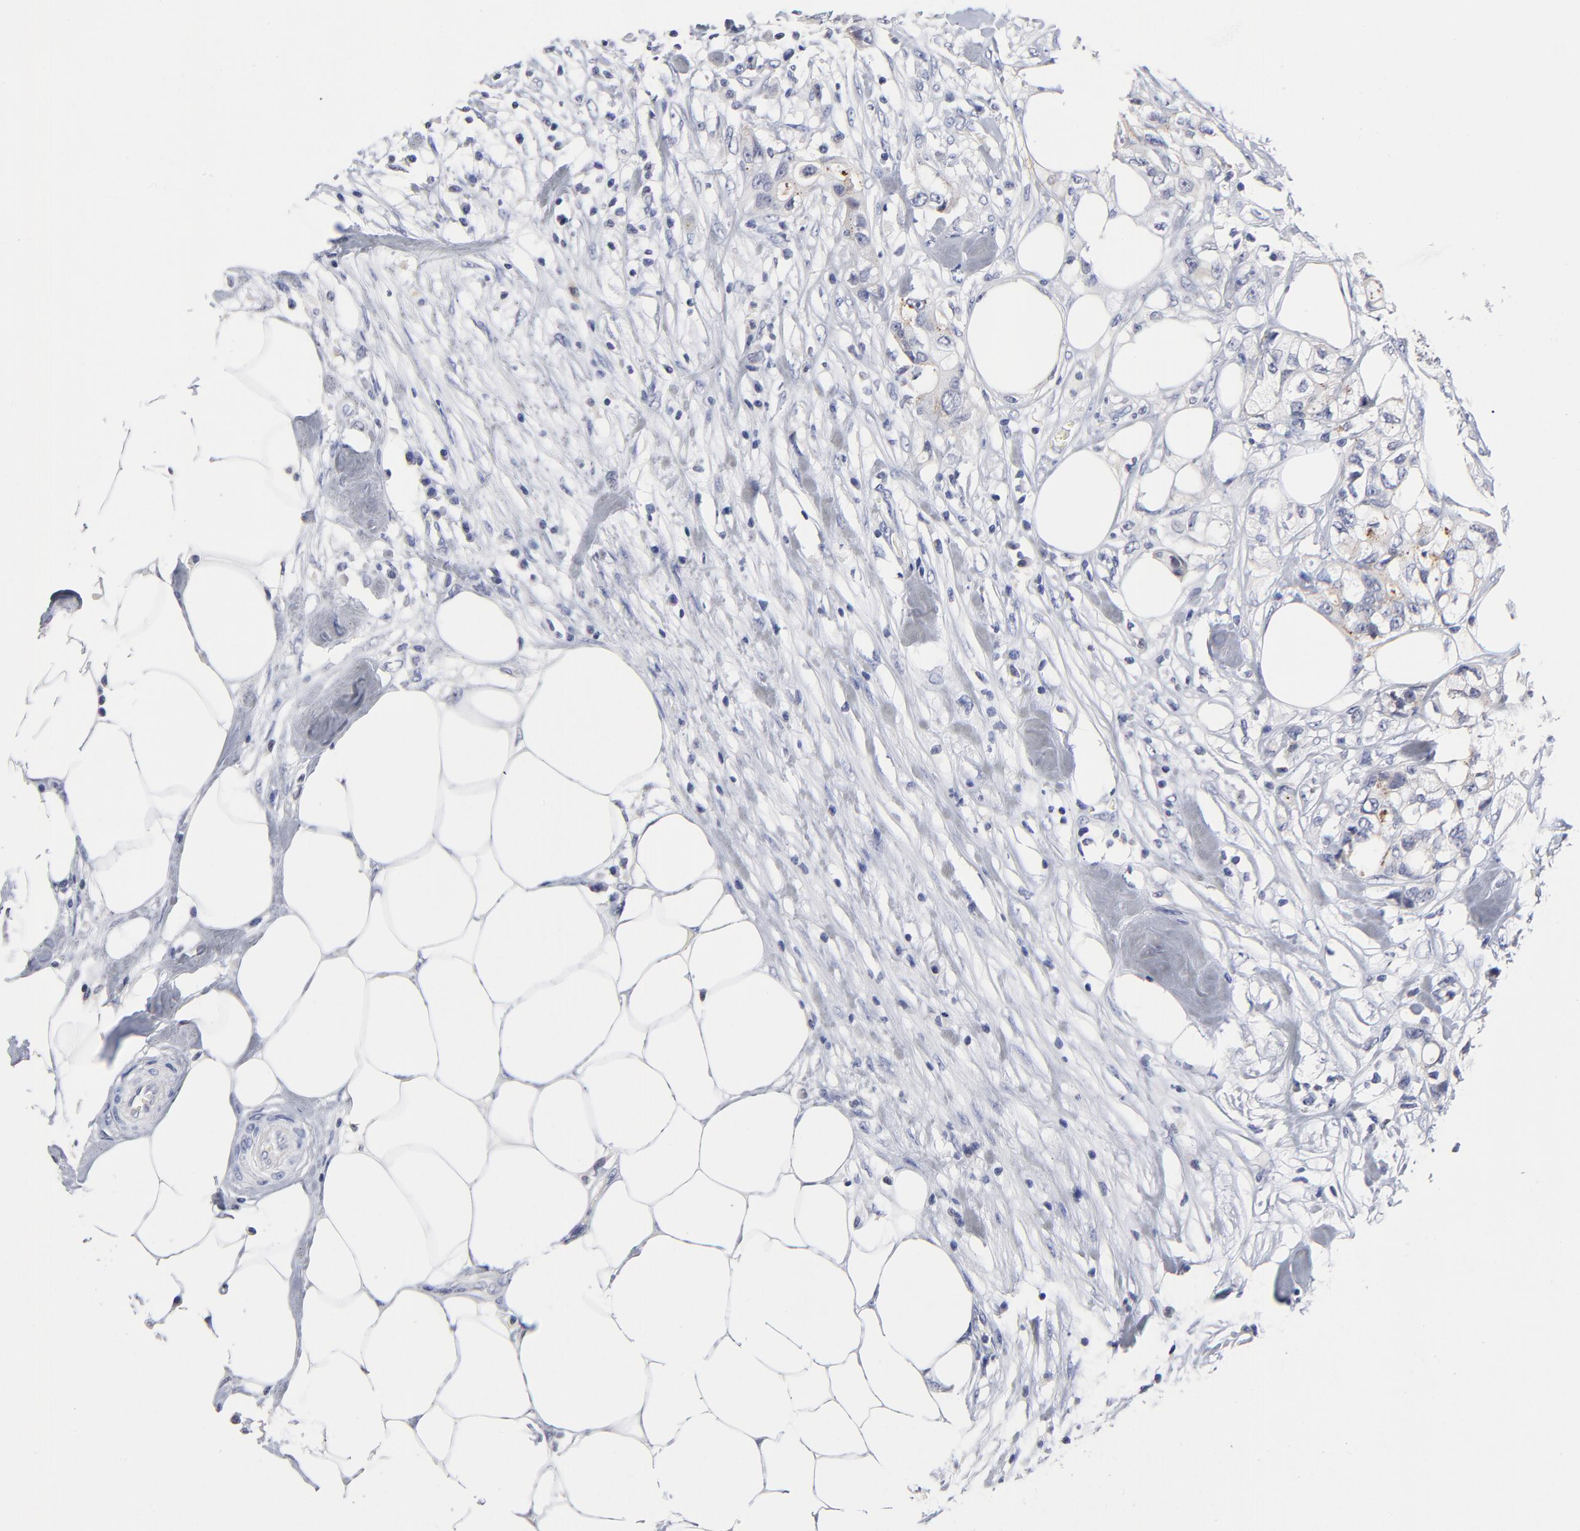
{"staining": {"intensity": "negative", "quantity": "none", "location": "none"}, "tissue": "colorectal cancer", "cell_type": "Tumor cells", "image_type": "cancer", "snomed": [{"axis": "morphology", "description": "Adenocarcinoma, NOS"}, {"axis": "topography", "description": "Rectum"}], "caption": "DAB (3,3'-diaminobenzidine) immunohistochemical staining of human colorectal adenocarcinoma reveals no significant expression in tumor cells.", "gene": "CXADR", "patient": {"sex": "female", "age": 57}}